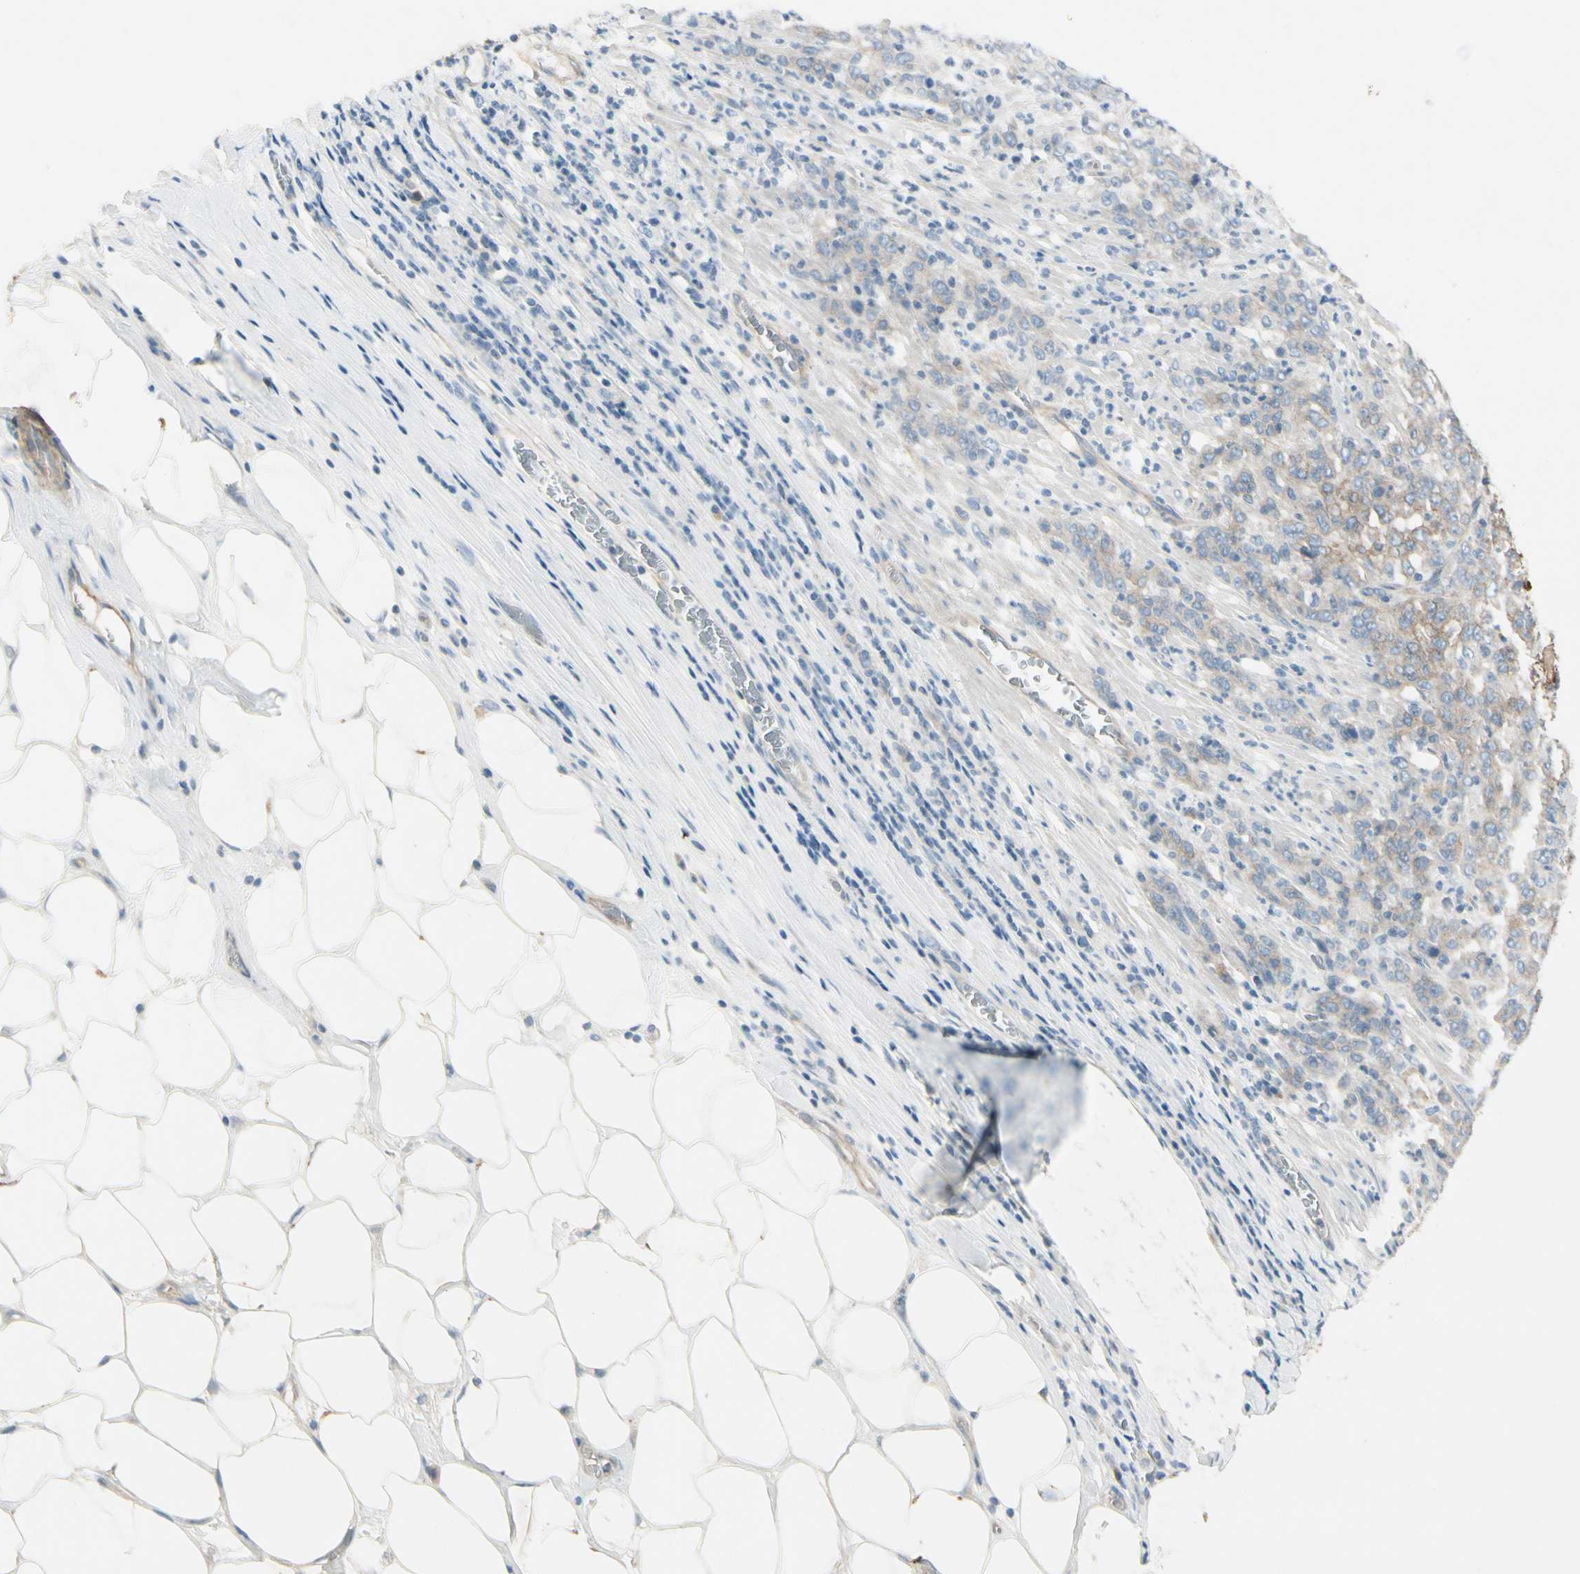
{"staining": {"intensity": "weak", "quantity": ">75%", "location": "cytoplasmic/membranous"}, "tissue": "stomach cancer", "cell_type": "Tumor cells", "image_type": "cancer", "snomed": [{"axis": "morphology", "description": "Adenocarcinoma, NOS"}, {"axis": "topography", "description": "Stomach, lower"}], "caption": "Tumor cells show low levels of weak cytoplasmic/membranous expression in approximately >75% of cells in human stomach cancer.", "gene": "ITGA3", "patient": {"sex": "female", "age": 71}}